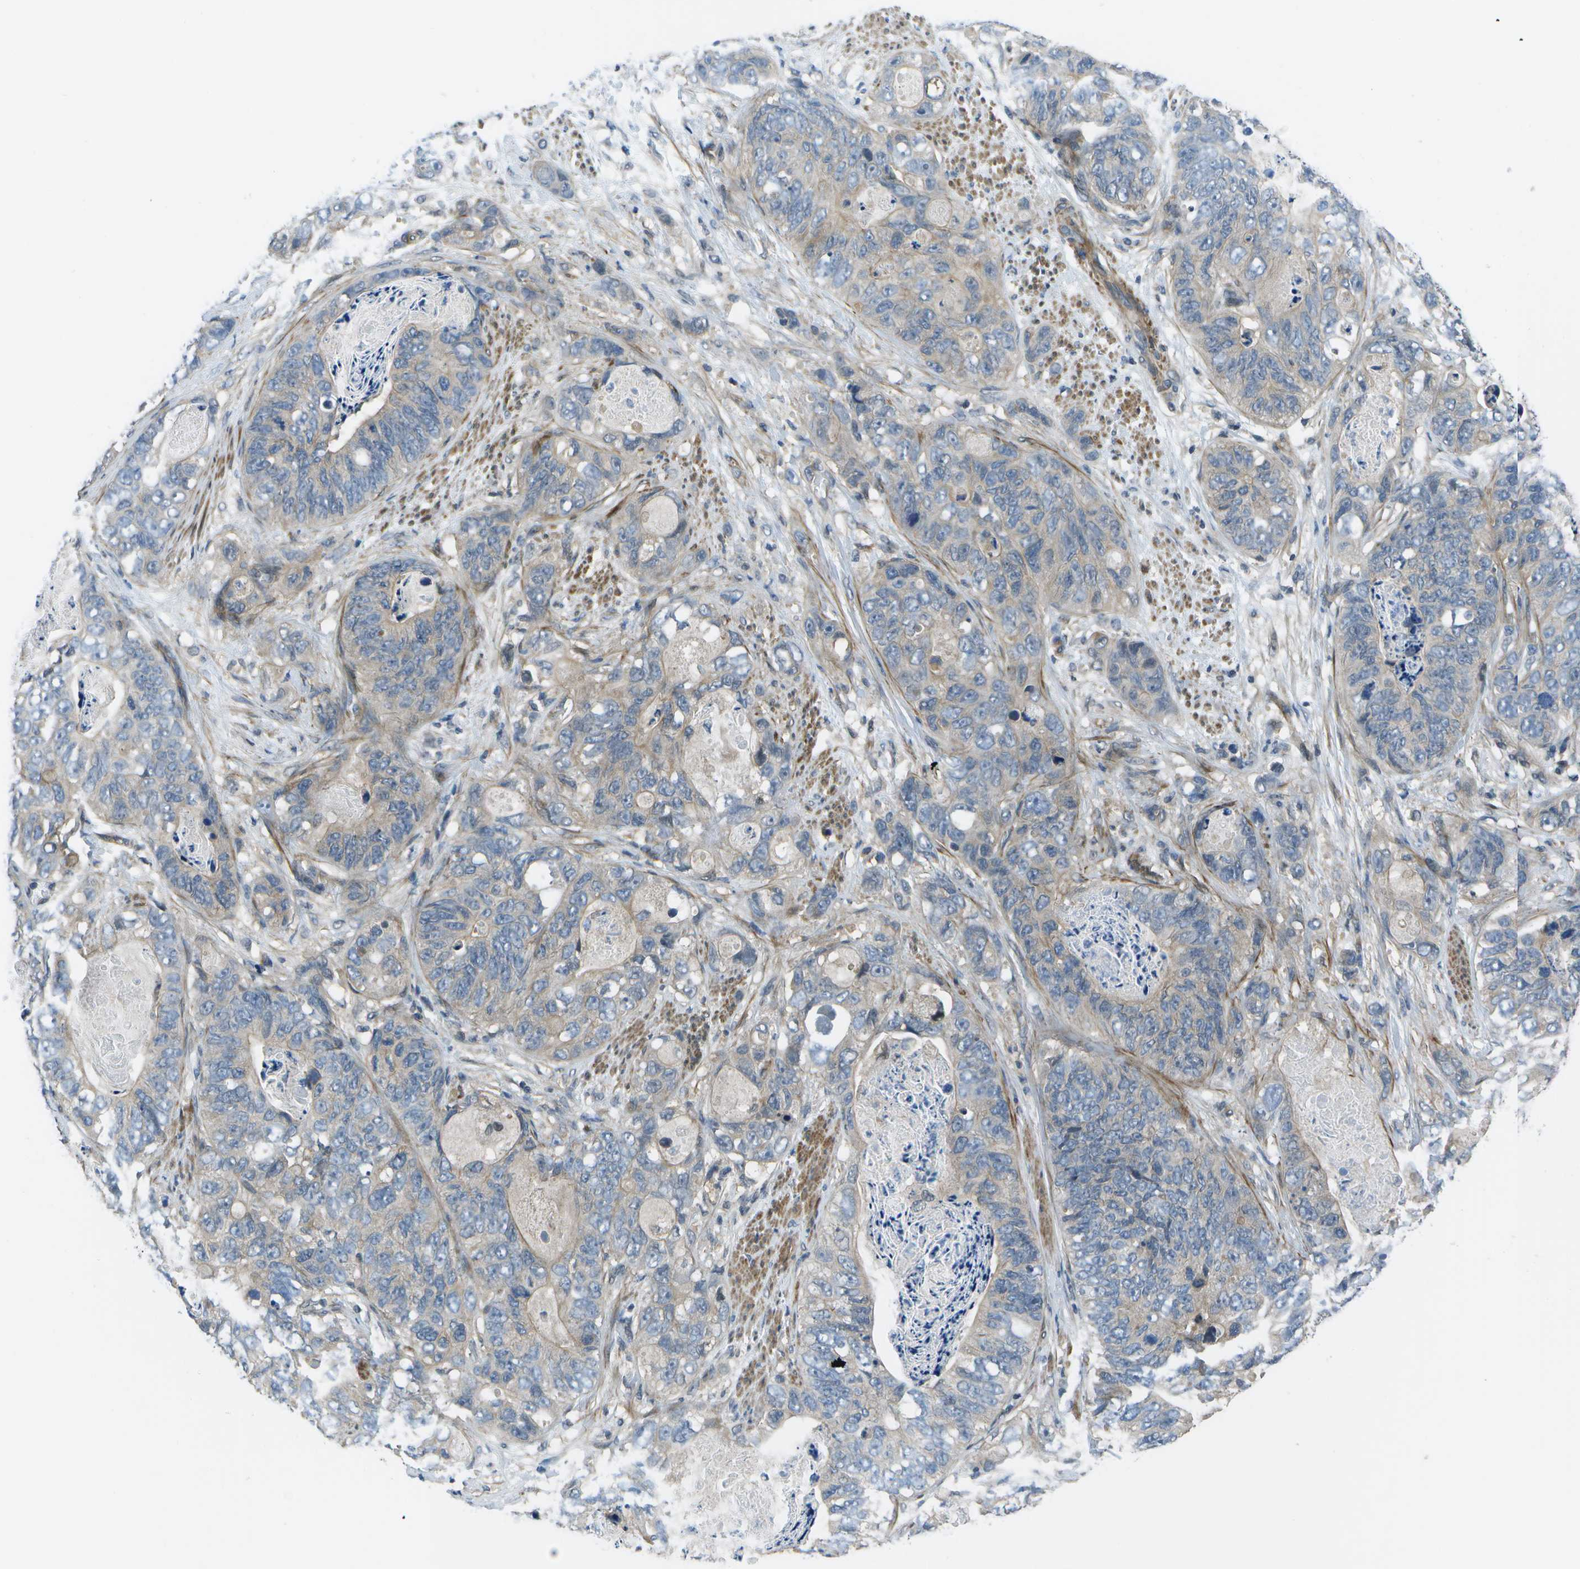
{"staining": {"intensity": "weak", "quantity": "<25%", "location": "cytoplasmic/membranous"}, "tissue": "stomach cancer", "cell_type": "Tumor cells", "image_type": "cancer", "snomed": [{"axis": "morphology", "description": "Adenocarcinoma, NOS"}, {"axis": "topography", "description": "Stomach"}], "caption": "The histopathology image displays no significant expression in tumor cells of stomach cancer (adenocarcinoma).", "gene": "ENPP5", "patient": {"sex": "female", "age": 89}}